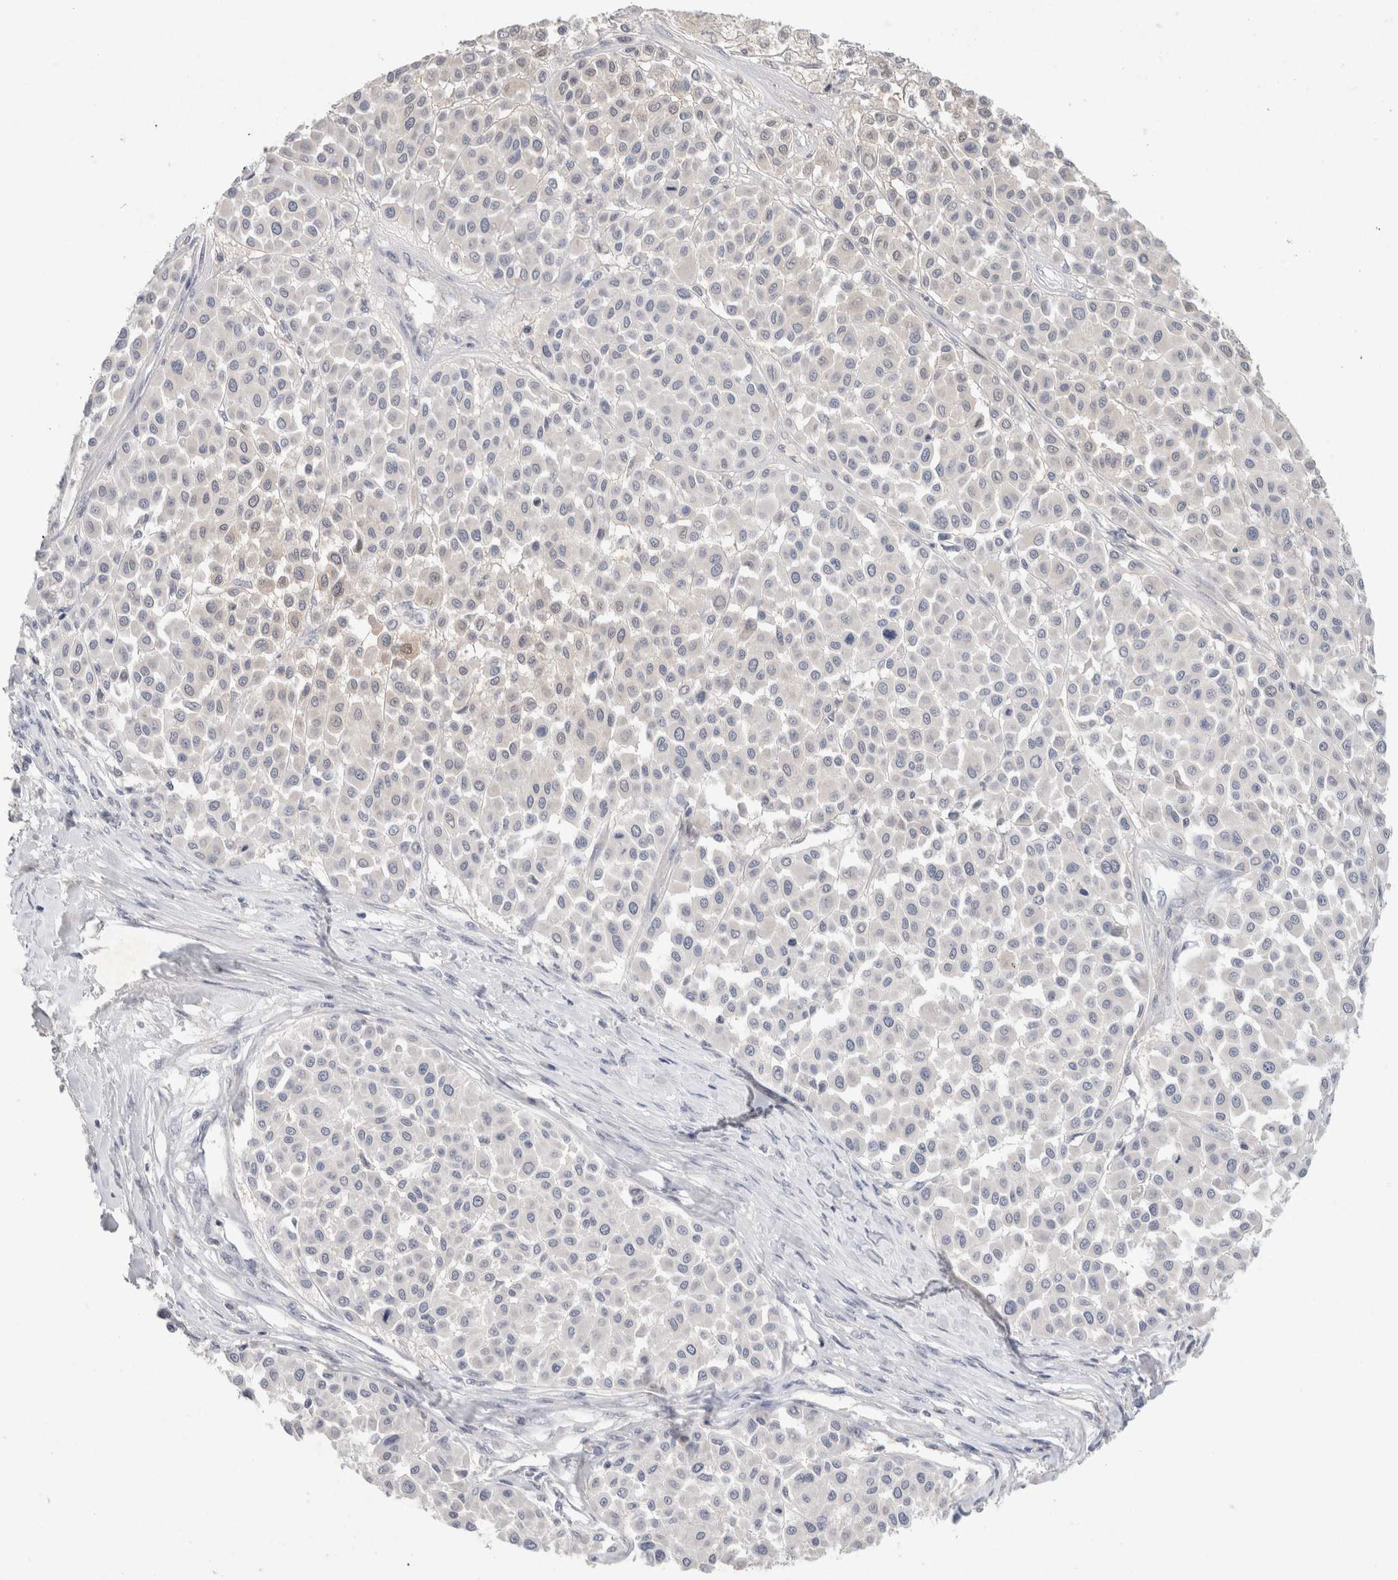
{"staining": {"intensity": "negative", "quantity": "none", "location": "none"}, "tissue": "melanoma", "cell_type": "Tumor cells", "image_type": "cancer", "snomed": [{"axis": "morphology", "description": "Malignant melanoma, Metastatic site"}, {"axis": "topography", "description": "Soft tissue"}], "caption": "The image exhibits no staining of tumor cells in malignant melanoma (metastatic site).", "gene": "MPP2", "patient": {"sex": "male", "age": 41}}